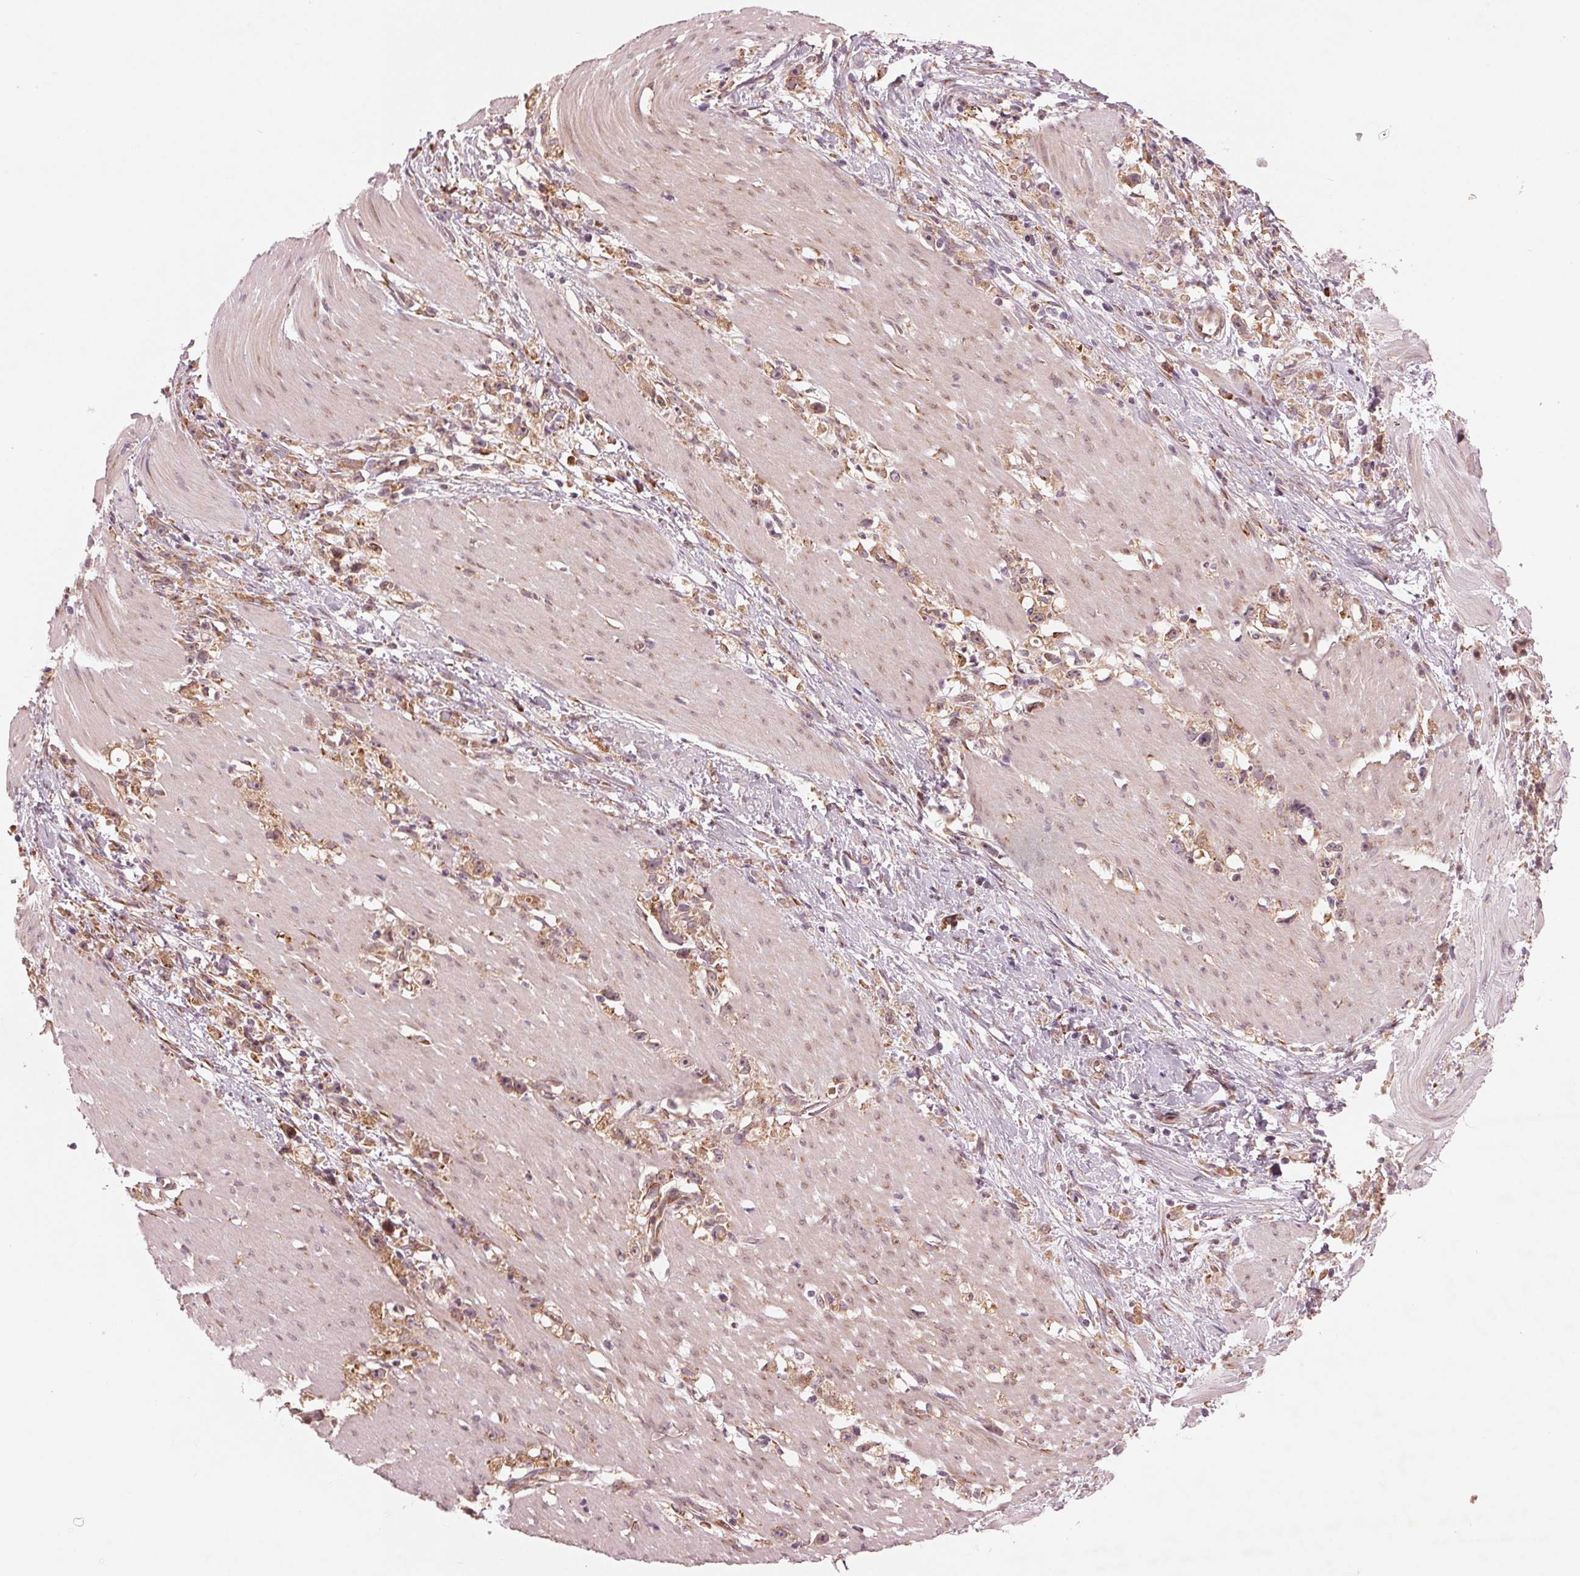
{"staining": {"intensity": "moderate", "quantity": ">75%", "location": "cytoplasmic/membranous"}, "tissue": "stomach cancer", "cell_type": "Tumor cells", "image_type": "cancer", "snomed": [{"axis": "morphology", "description": "Adenocarcinoma, NOS"}, {"axis": "topography", "description": "Stomach"}], "caption": "Human stomach cancer (adenocarcinoma) stained for a protein (brown) displays moderate cytoplasmic/membranous positive staining in about >75% of tumor cells.", "gene": "CMIP", "patient": {"sex": "female", "age": 59}}